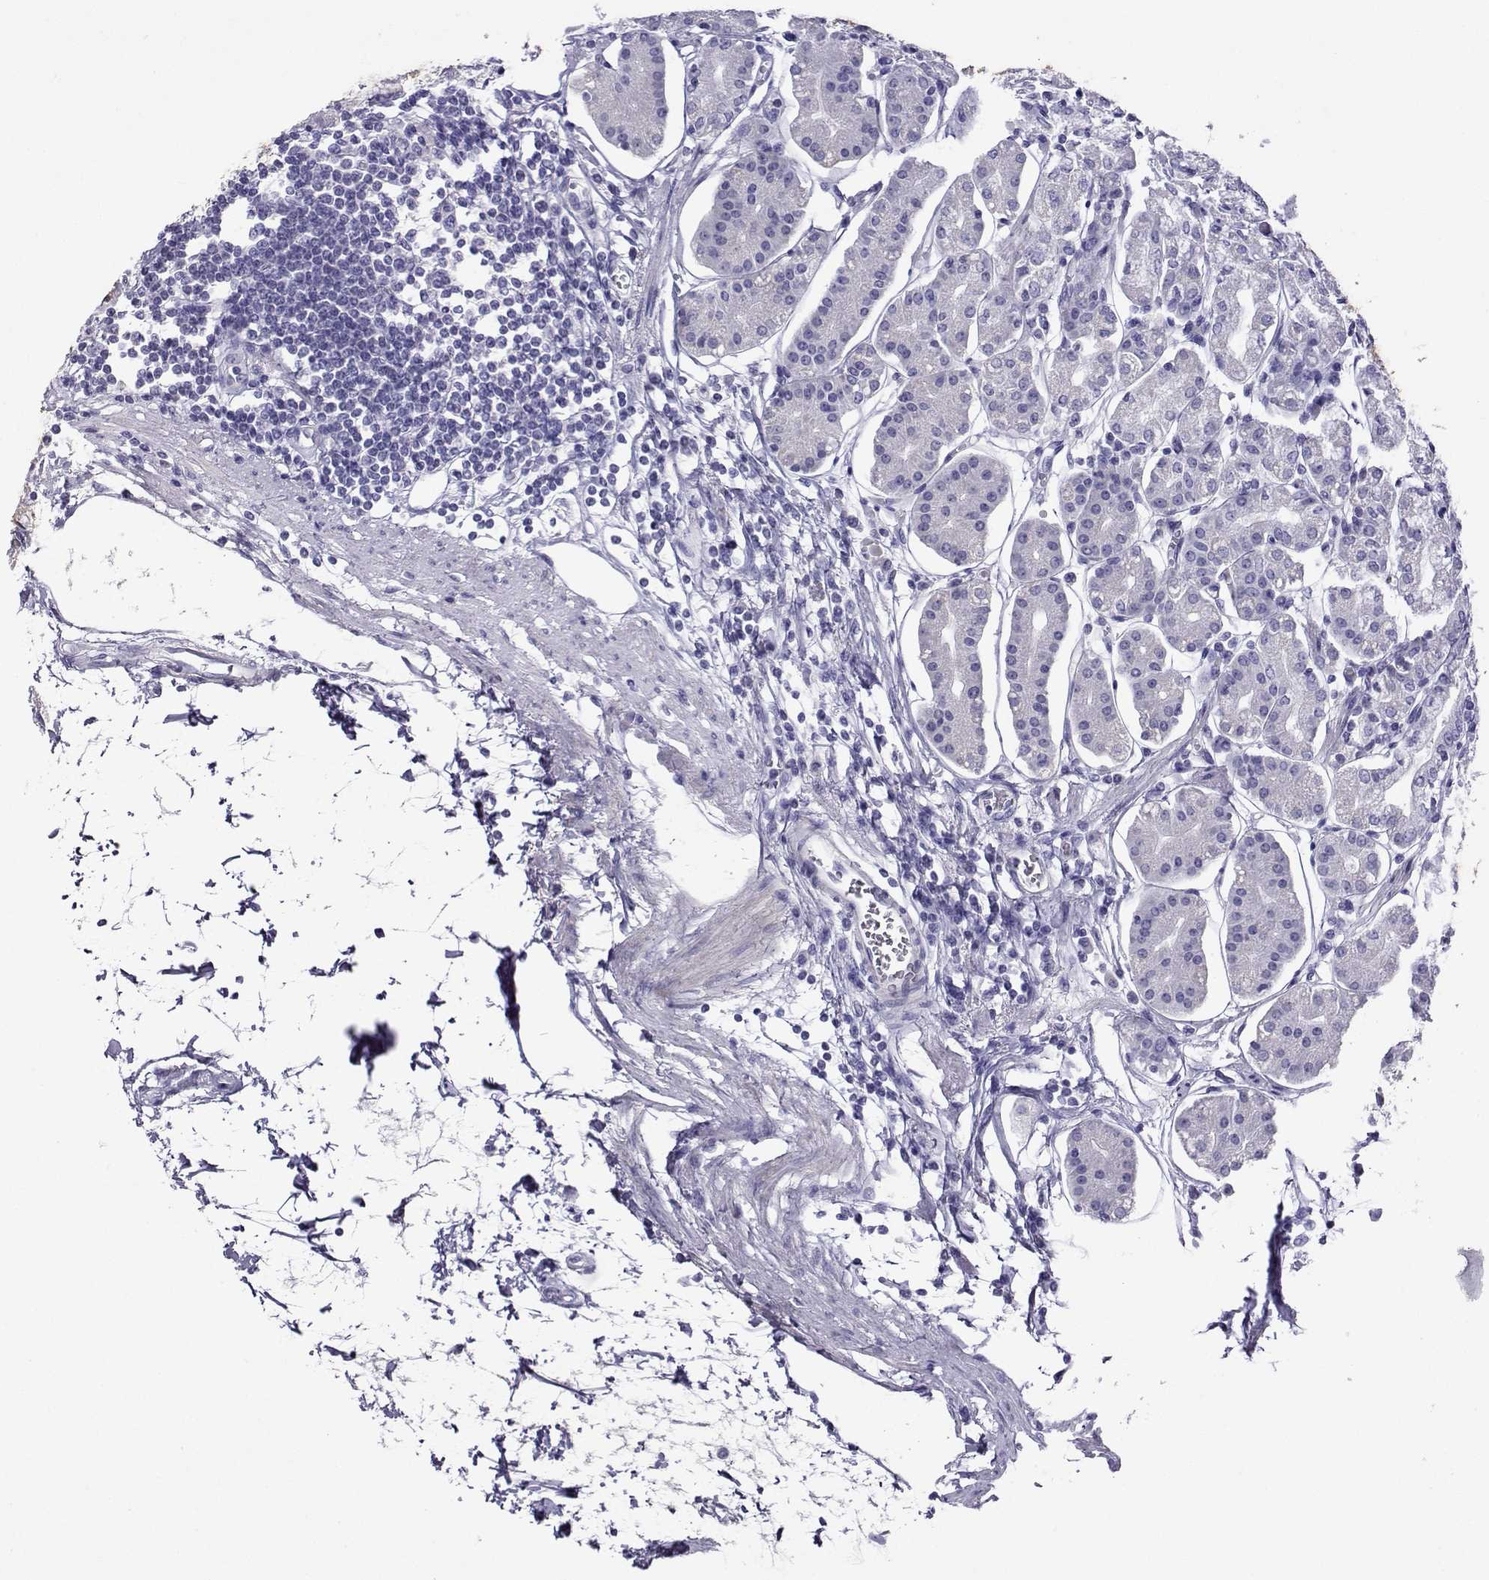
{"staining": {"intensity": "negative", "quantity": "none", "location": "none"}, "tissue": "stomach", "cell_type": "Glandular cells", "image_type": "normal", "snomed": [{"axis": "morphology", "description": "Normal tissue, NOS"}, {"axis": "topography", "description": "Skeletal muscle"}, {"axis": "topography", "description": "Stomach"}], "caption": "Stomach stained for a protein using immunohistochemistry (IHC) reveals no staining glandular cells.", "gene": "FBXO24", "patient": {"sex": "female", "age": 57}}